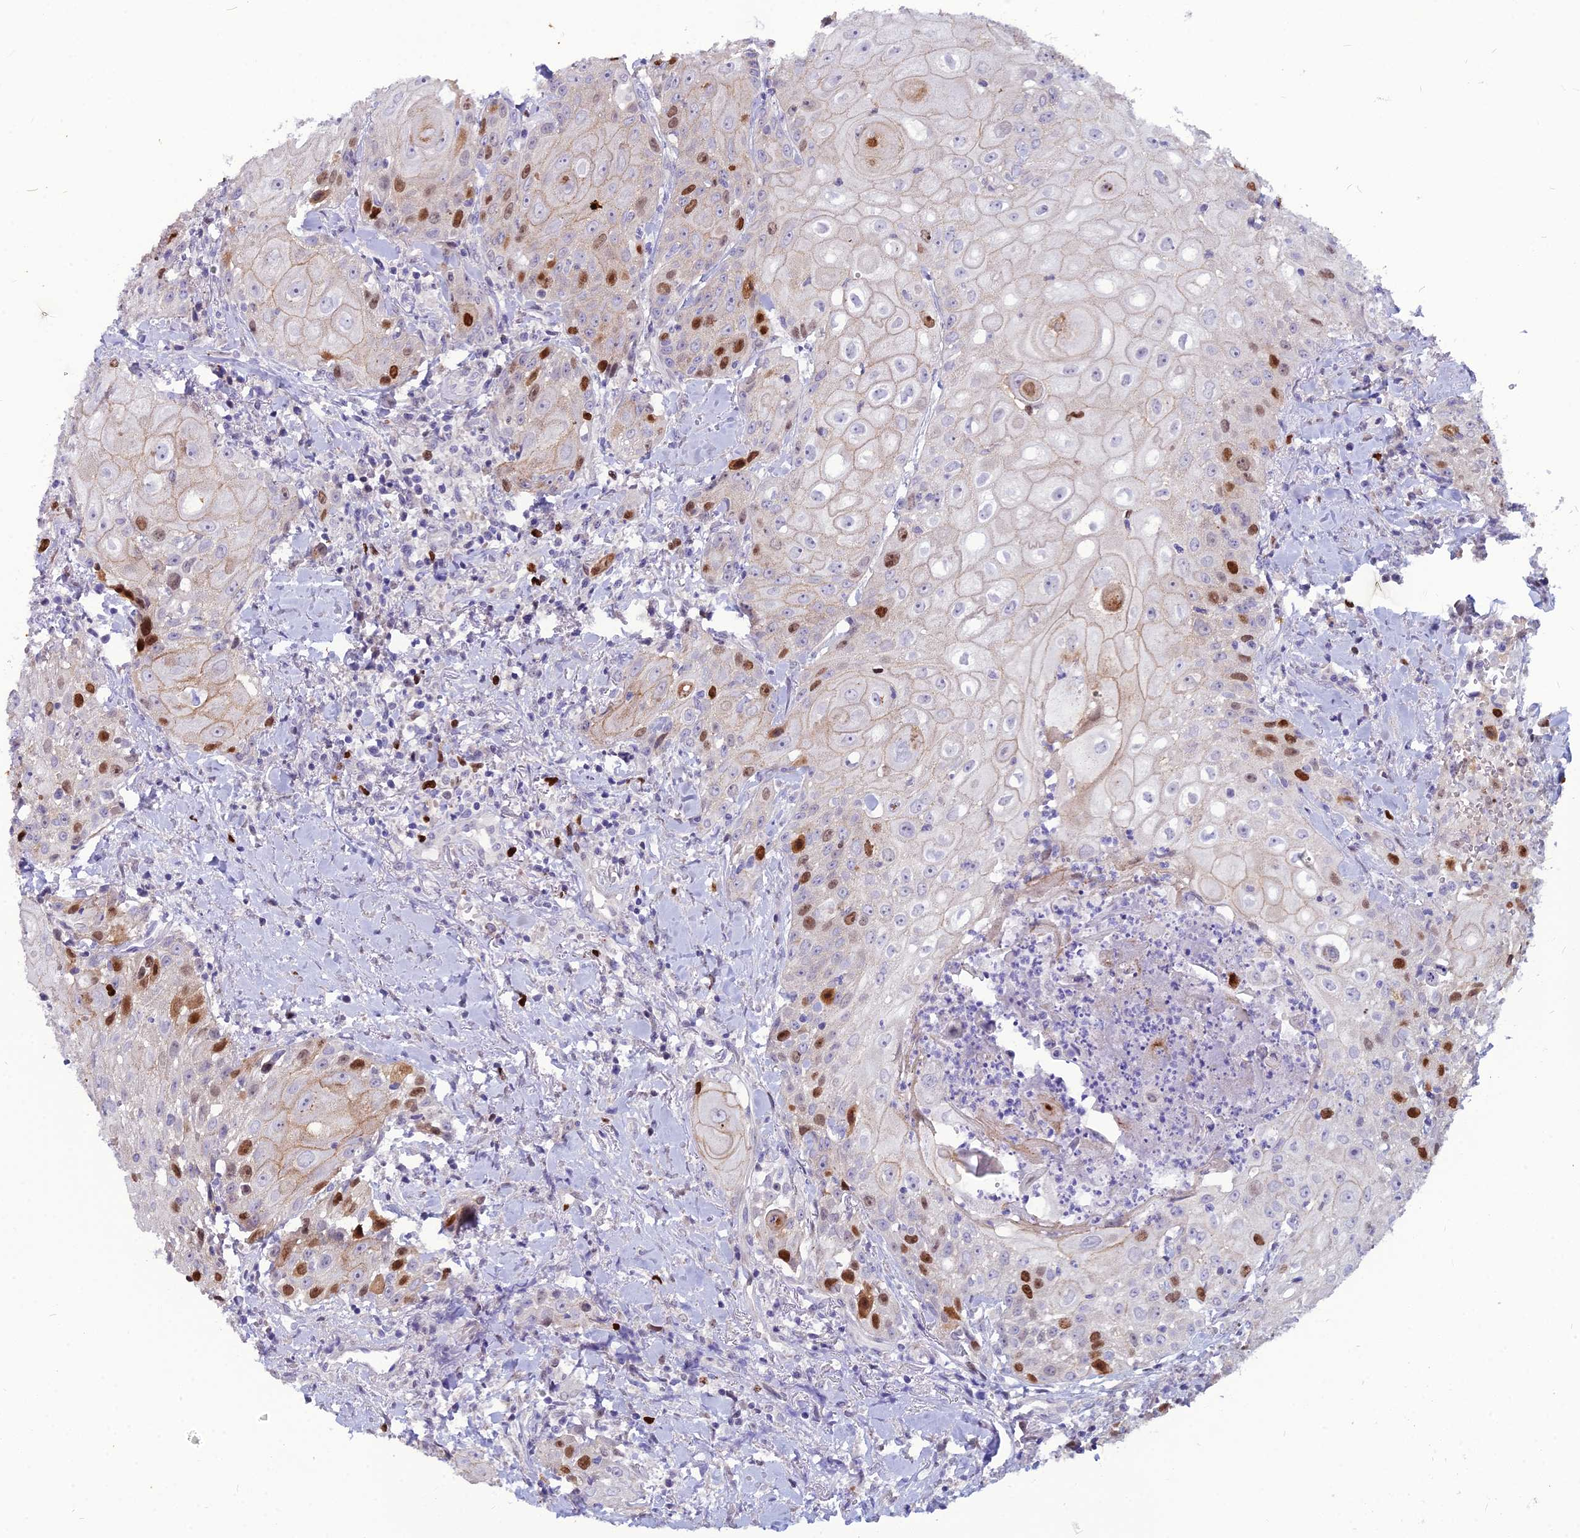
{"staining": {"intensity": "moderate", "quantity": "25%-75%", "location": "nuclear"}, "tissue": "head and neck cancer", "cell_type": "Tumor cells", "image_type": "cancer", "snomed": [{"axis": "morphology", "description": "Squamous cell carcinoma, NOS"}, {"axis": "topography", "description": "Oral tissue"}, {"axis": "topography", "description": "Head-Neck"}], "caption": "Head and neck cancer stained for a protein demonstrates moderate nuclear positivity in tumor cells.", "gene": "NUSAP1", "patient": {"sex": "female", "age": 82}}